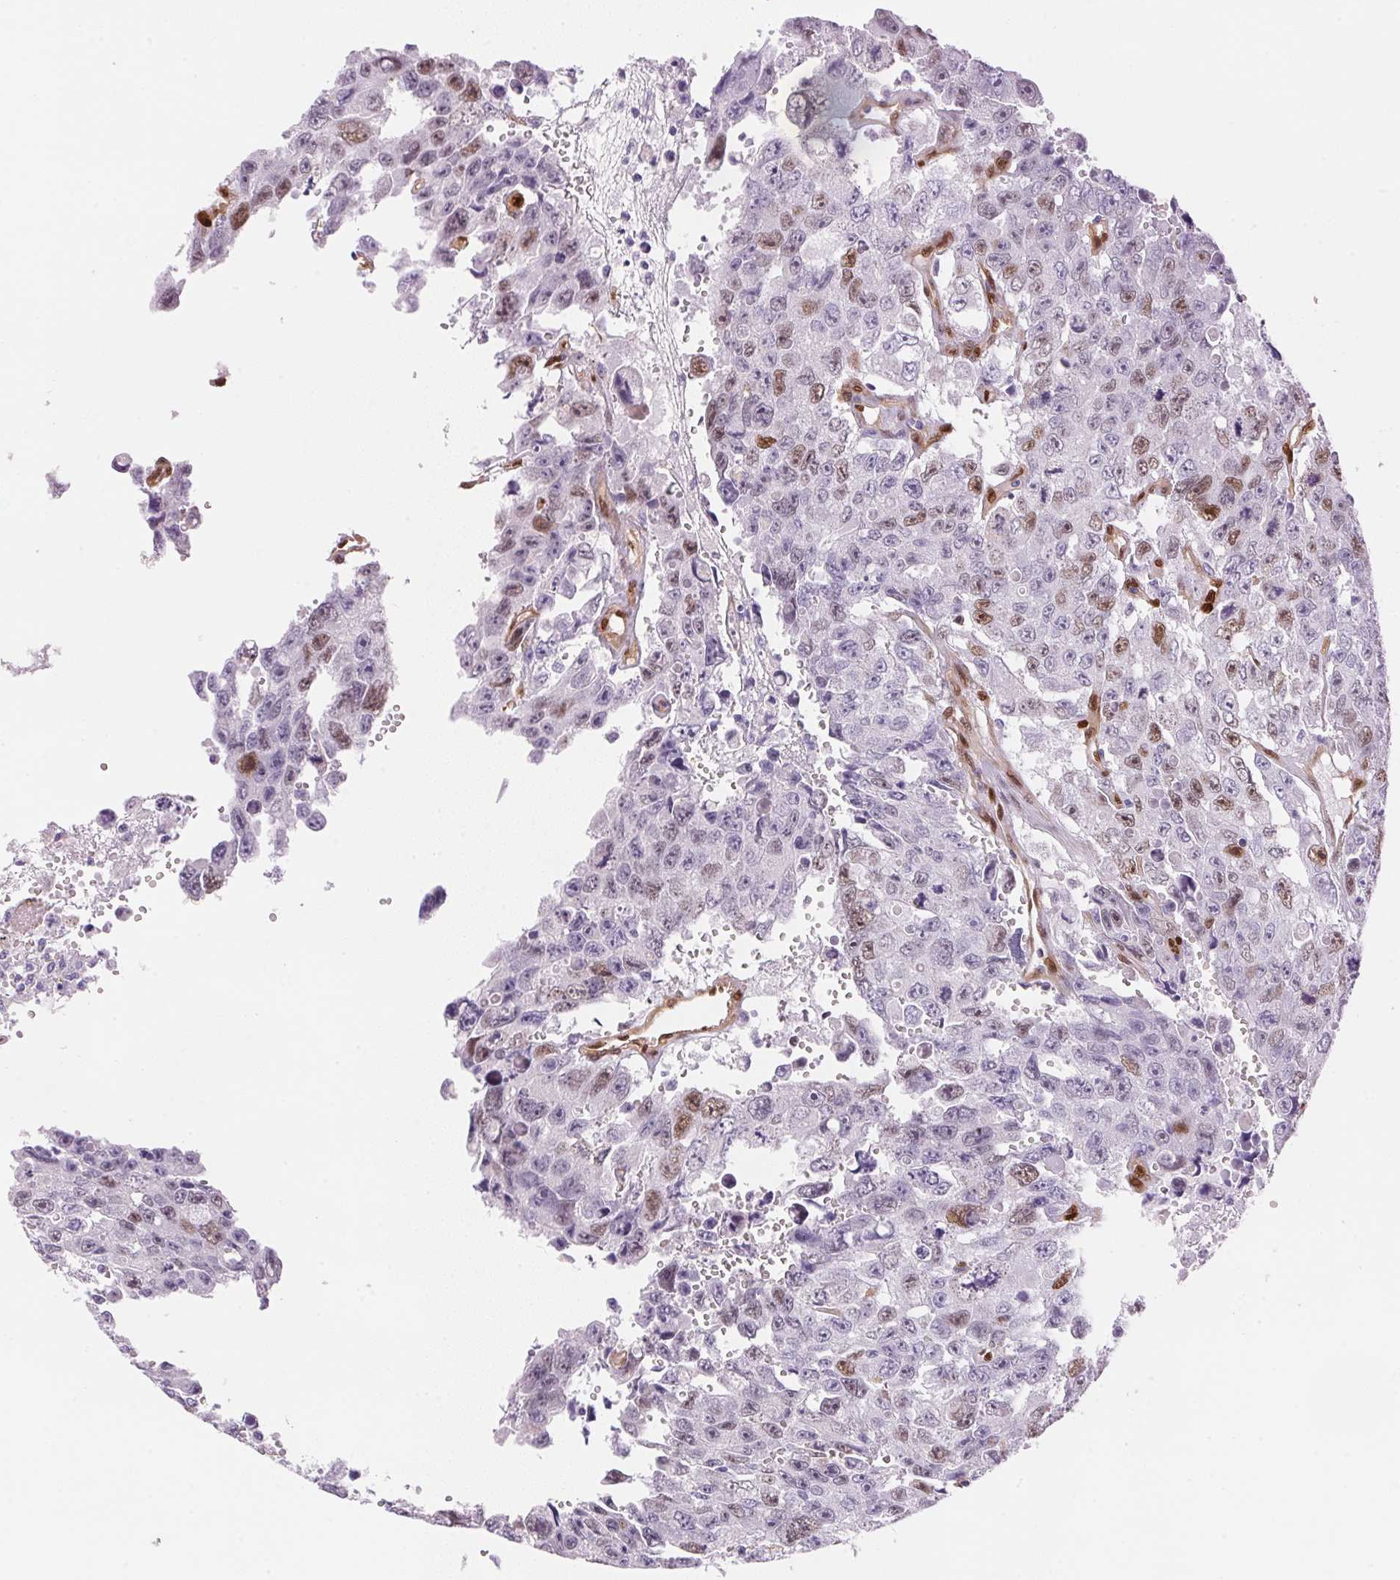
{"staining": {"intensity": "moderate", "quantity": "<25%", "location": "nuclear"}, "tissue": "testis cancer", "cell_type": "Tumor cells", "image_type": "cancer", "snomed": [{"axis": "morphology", "description": "Seminoma, NOS"}, {"axis": "topography", "description": "Testis"}], "caption": "Moderate nuclear protein staining is present in about <25% of tumor cells in testis cancer.", "gene": "SMTN", "patient": {"sex": "male", "age": 26}}